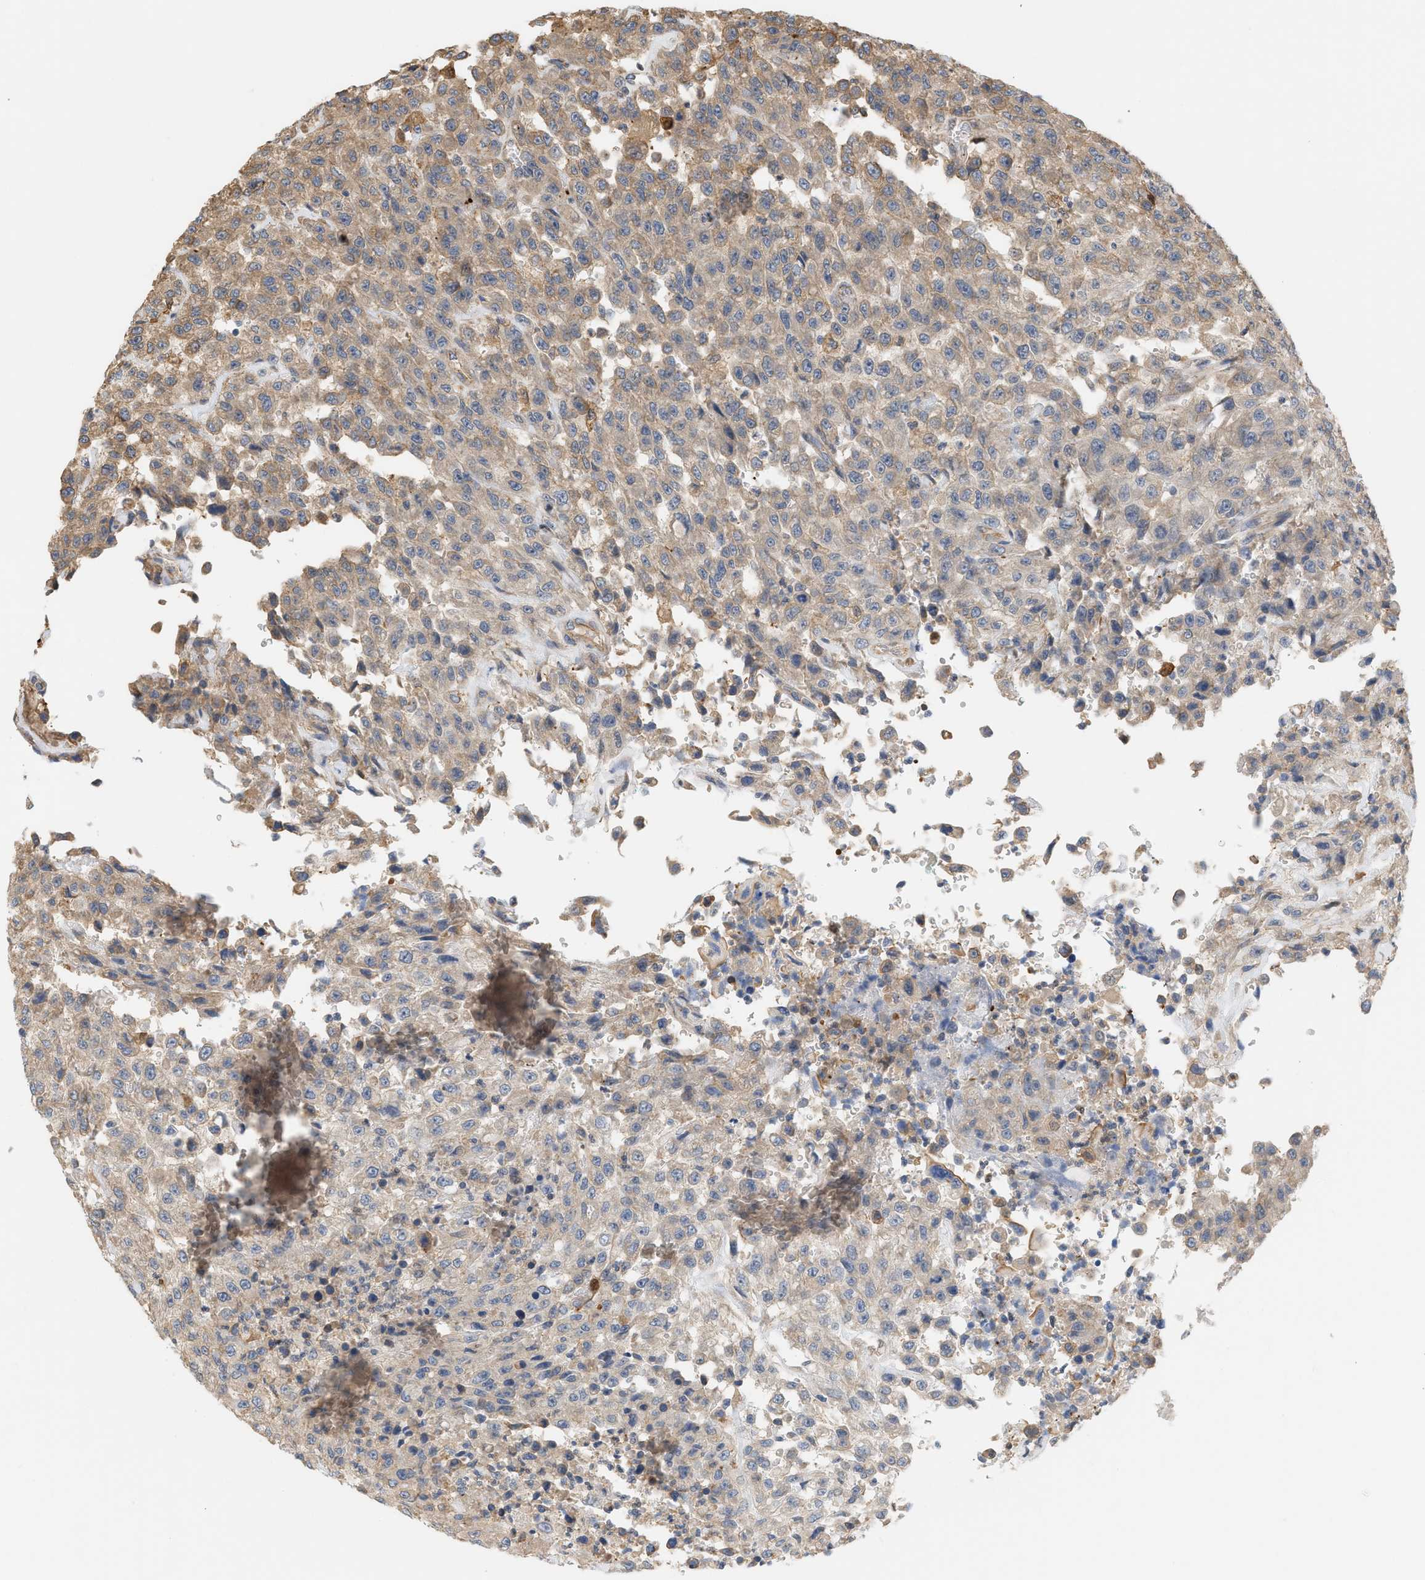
{"staining": {"intensity": "weak", "quantity": "<25%", "location": "cytoplasmic/membranous"}, "tissue": "urothelial cancer", "cell_type": "Tumor cells", "image_type": "cancer", "snomed": [{"axis": "morphology", "description": "Urothelial carcinoma, High grade"}, {"axis": "topography", "description": "Urinary bladder"}], "caption": "The micrograph shows no significant expression in tumor cells of urothelial cancer. (DAB (3,3'-diaminobenzidine) IHC, high magnification).", "gene": "CTXN1", "patient": {"sex": "male", "age": 46}}